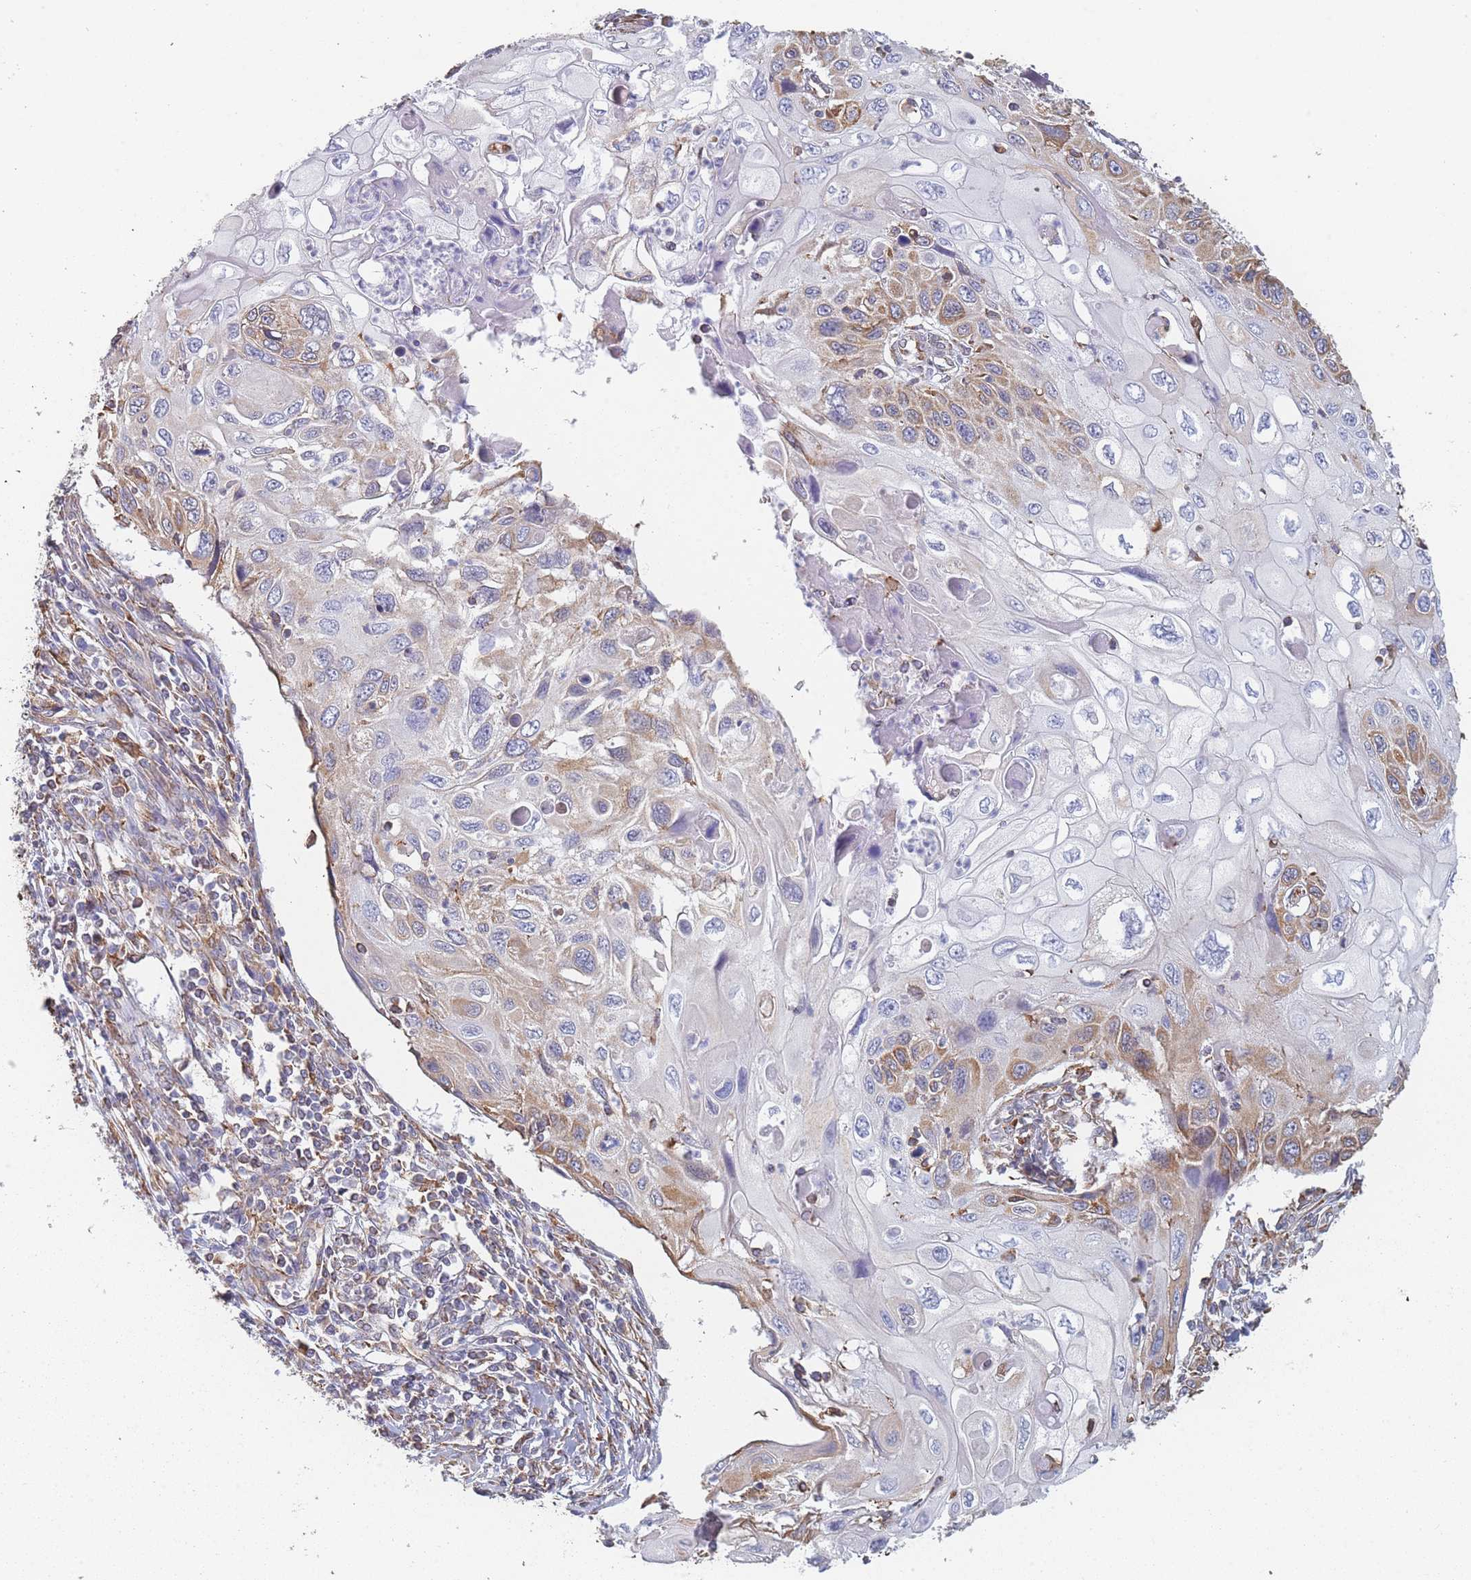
{"staining": {"intensity": "moderate", "quantity": "<25%", "location": "cytoplasmic/membranous"}, "tissue": "cervical cancer", "cell_type": "Tumor cells", "image_type": "cancer", "snomed": [{"axis": "morphology", "description": "Squamous cell carcinoma, NOS"}, {"axis": "topography", "description": "Cervix"}], "caption": "A brown stain highlights moderate cytoplasmic/membranous staining of a protein in human squamous cell carcinoma (cervical) tumor cells.", "gene": "OR7C2", "patient": {"sex": "female", "age": 70}}